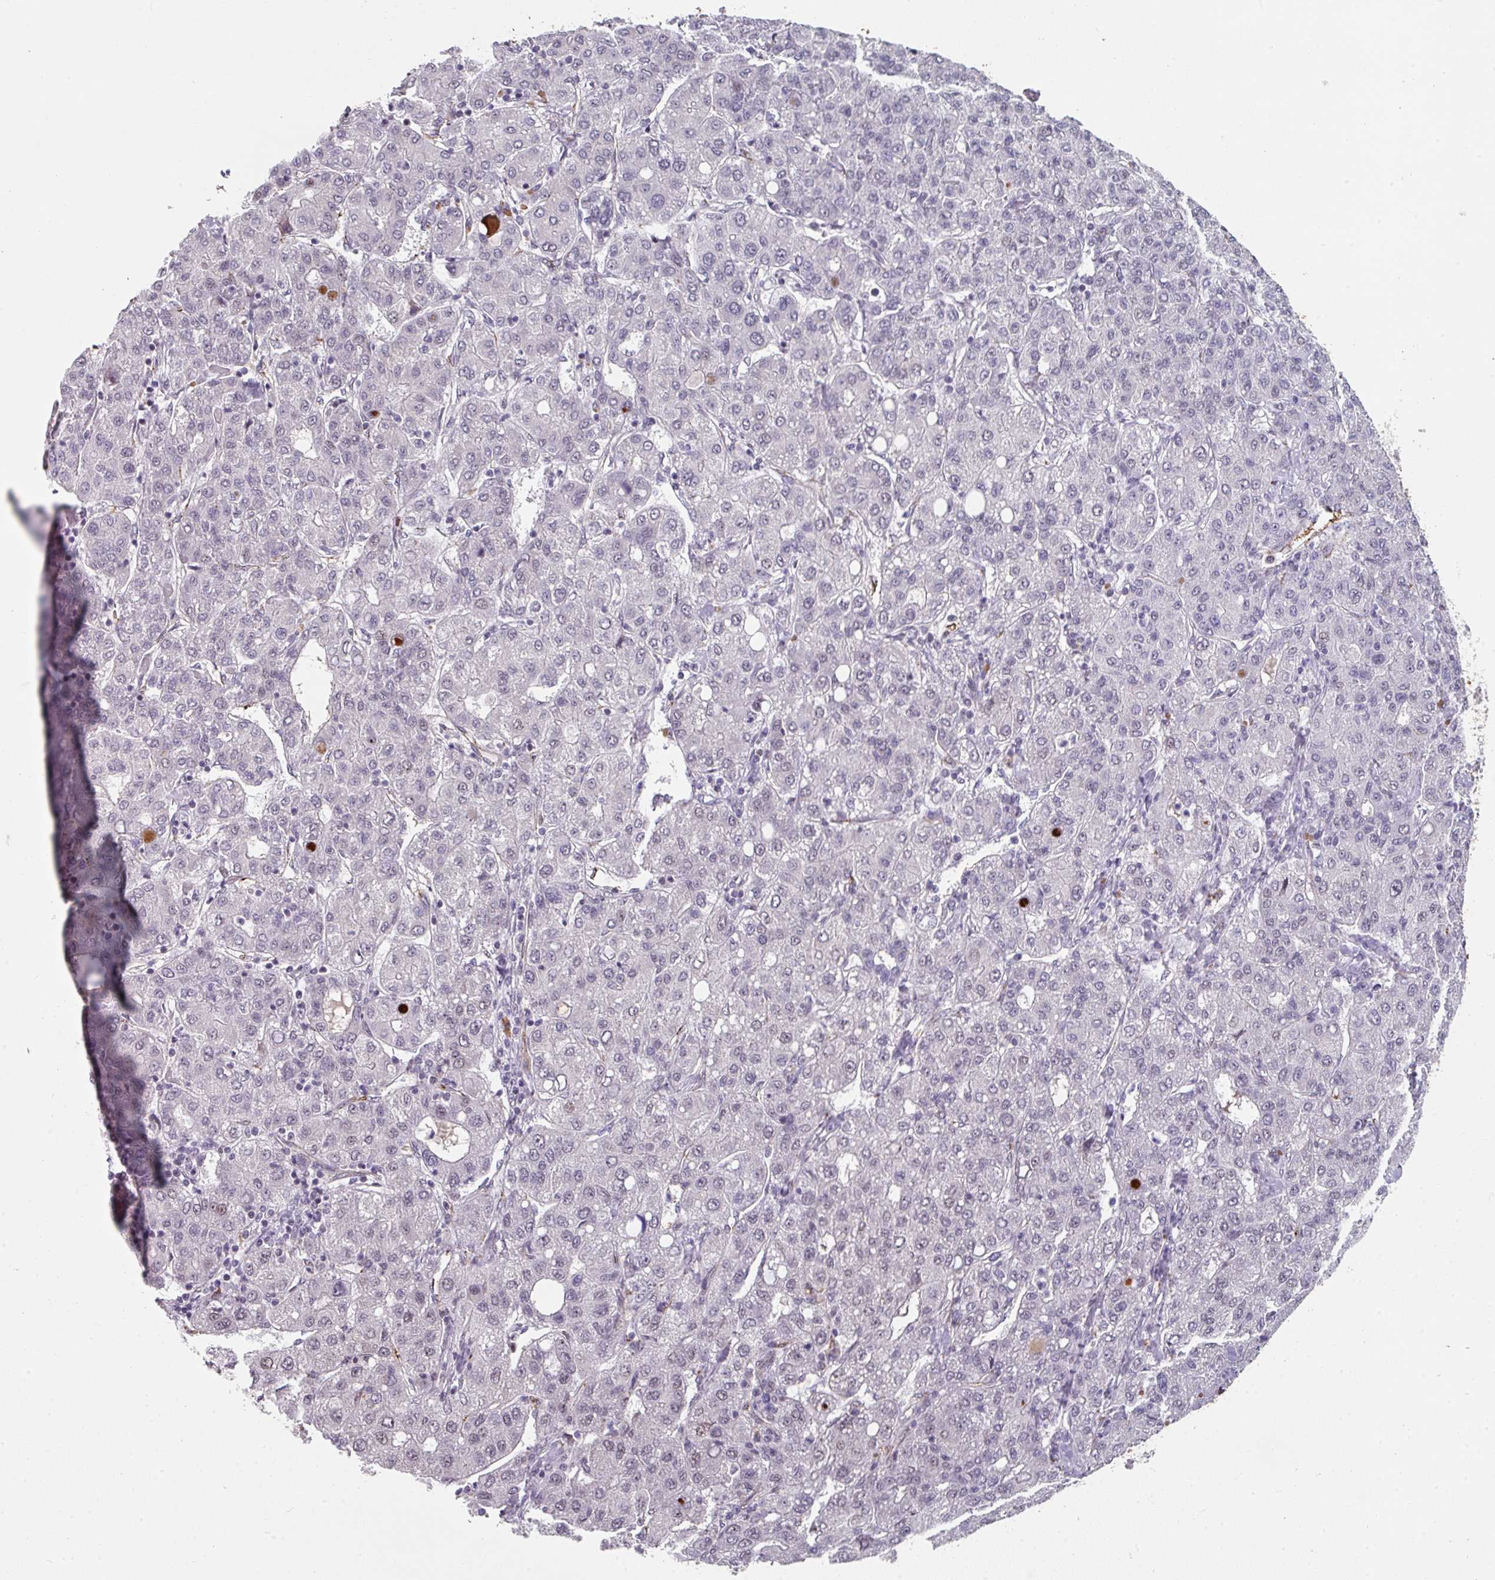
{"staining": {"intensity": "negative", "quantity": "none", "location": "none"}, "tissue": "liver cancer", "cell_type": "Tumor cells", "image_type": "cancer", "snomed": [{"axis": "morphology", "description": "Carcinoma, Hepatocellular, NOS"}, {"axis": "topography", "description": "Liver"}], "caption": "An image of human liver hepatocellular carcinoma is negative for staining in tumor cells.", "gene": "SIDT2", "patient": {"sex": "male", "age": 65}}